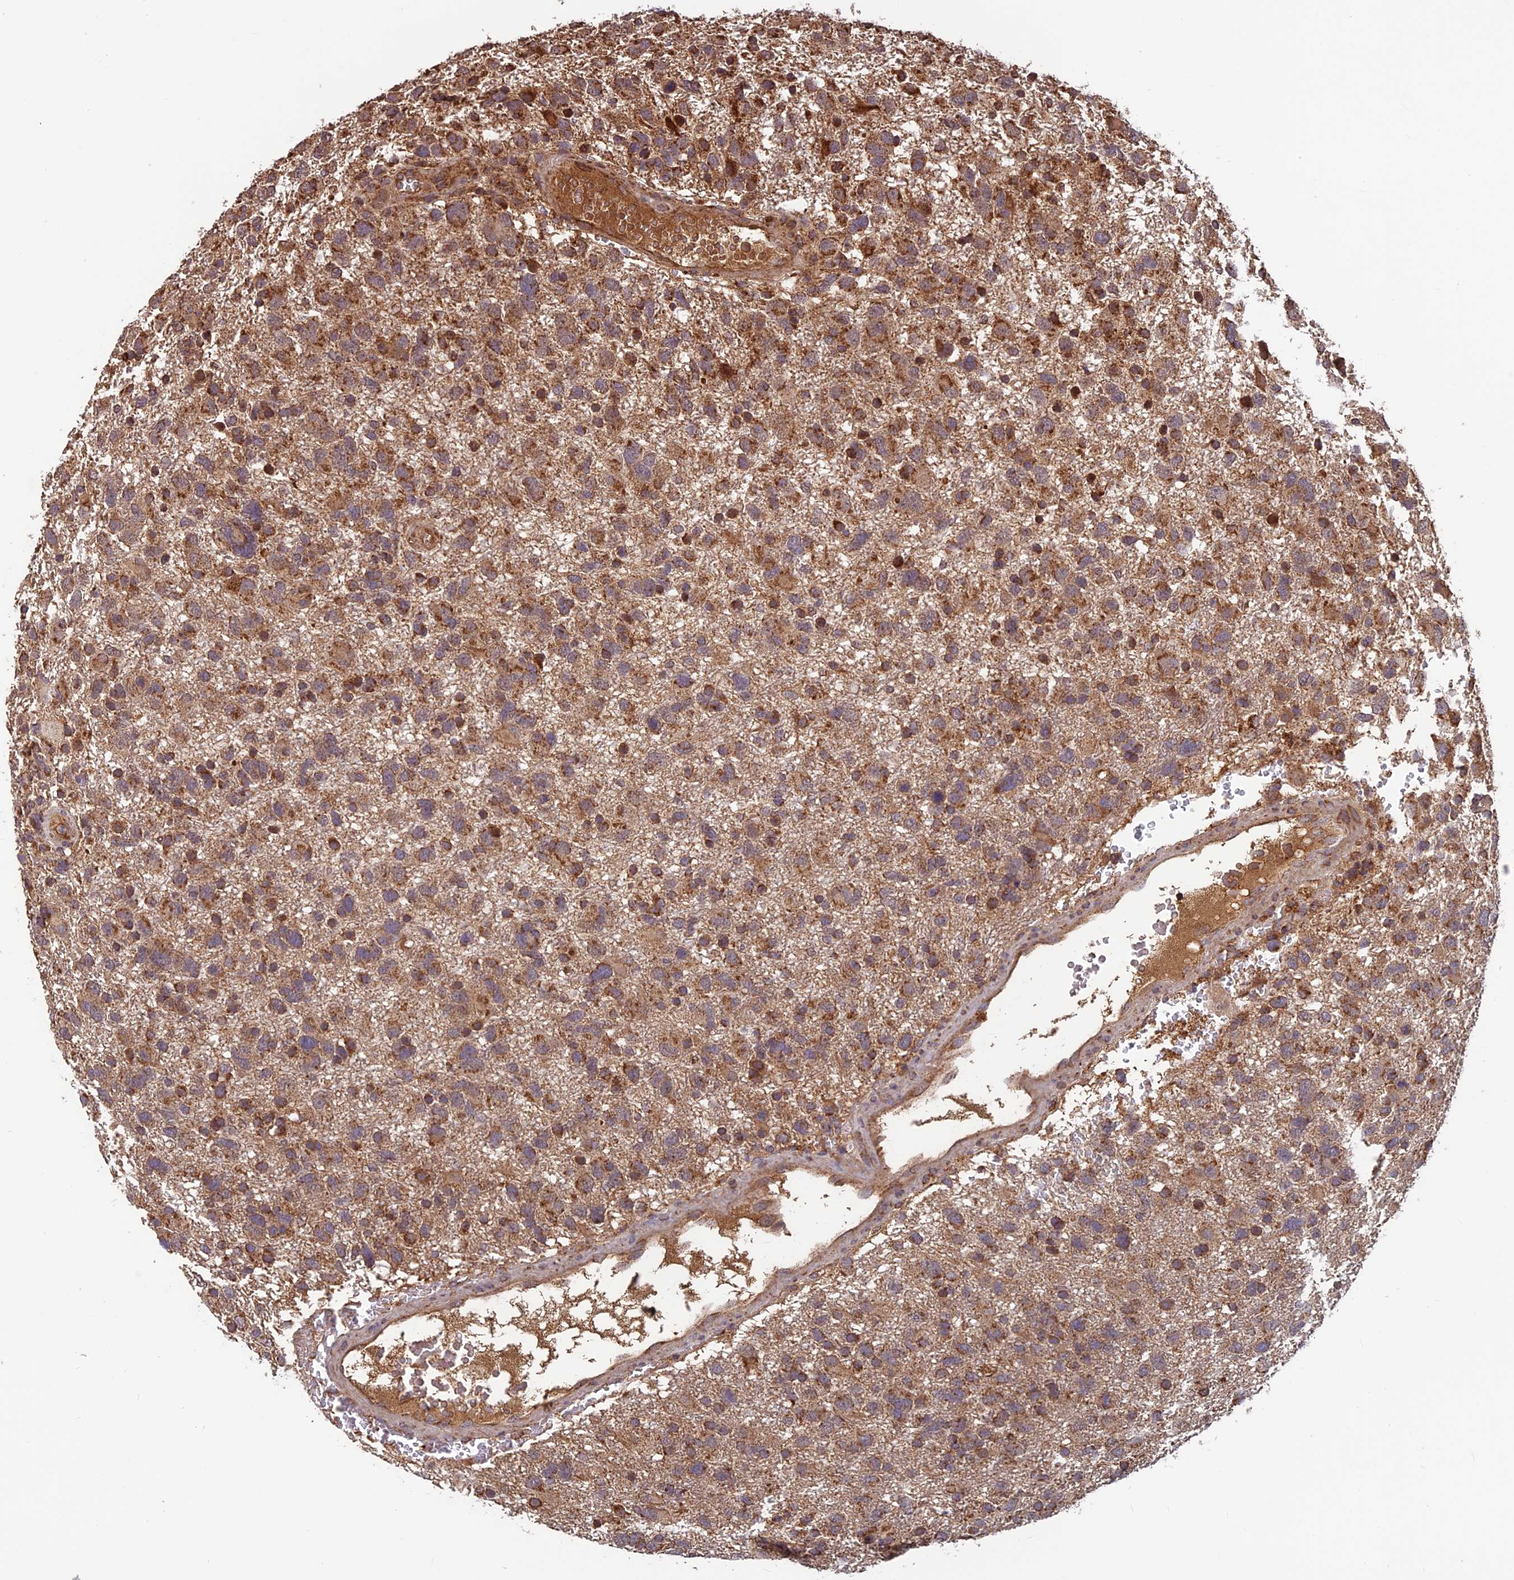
{"staining": {"intensity": "moderate", "quantity": ">75%", "location": "cytoplasmic/membranous"}, "tissue": "glioma", "cell_type": "Tumor cells", "image_type": "cancer", "snomed": [{"axis": "morphology", "description": "Glioma, malignant, High grade"}, {"axis": "topography", "description": "Brain"}], "caption": "Malignant glioma (high-grade) stained with a brown dye displays moderate cytoplasmic/membranous positive positivity in about >75% of tumor cells.", "gene": "CCDC15", "patient": {"sex": "male", "age": 61}}